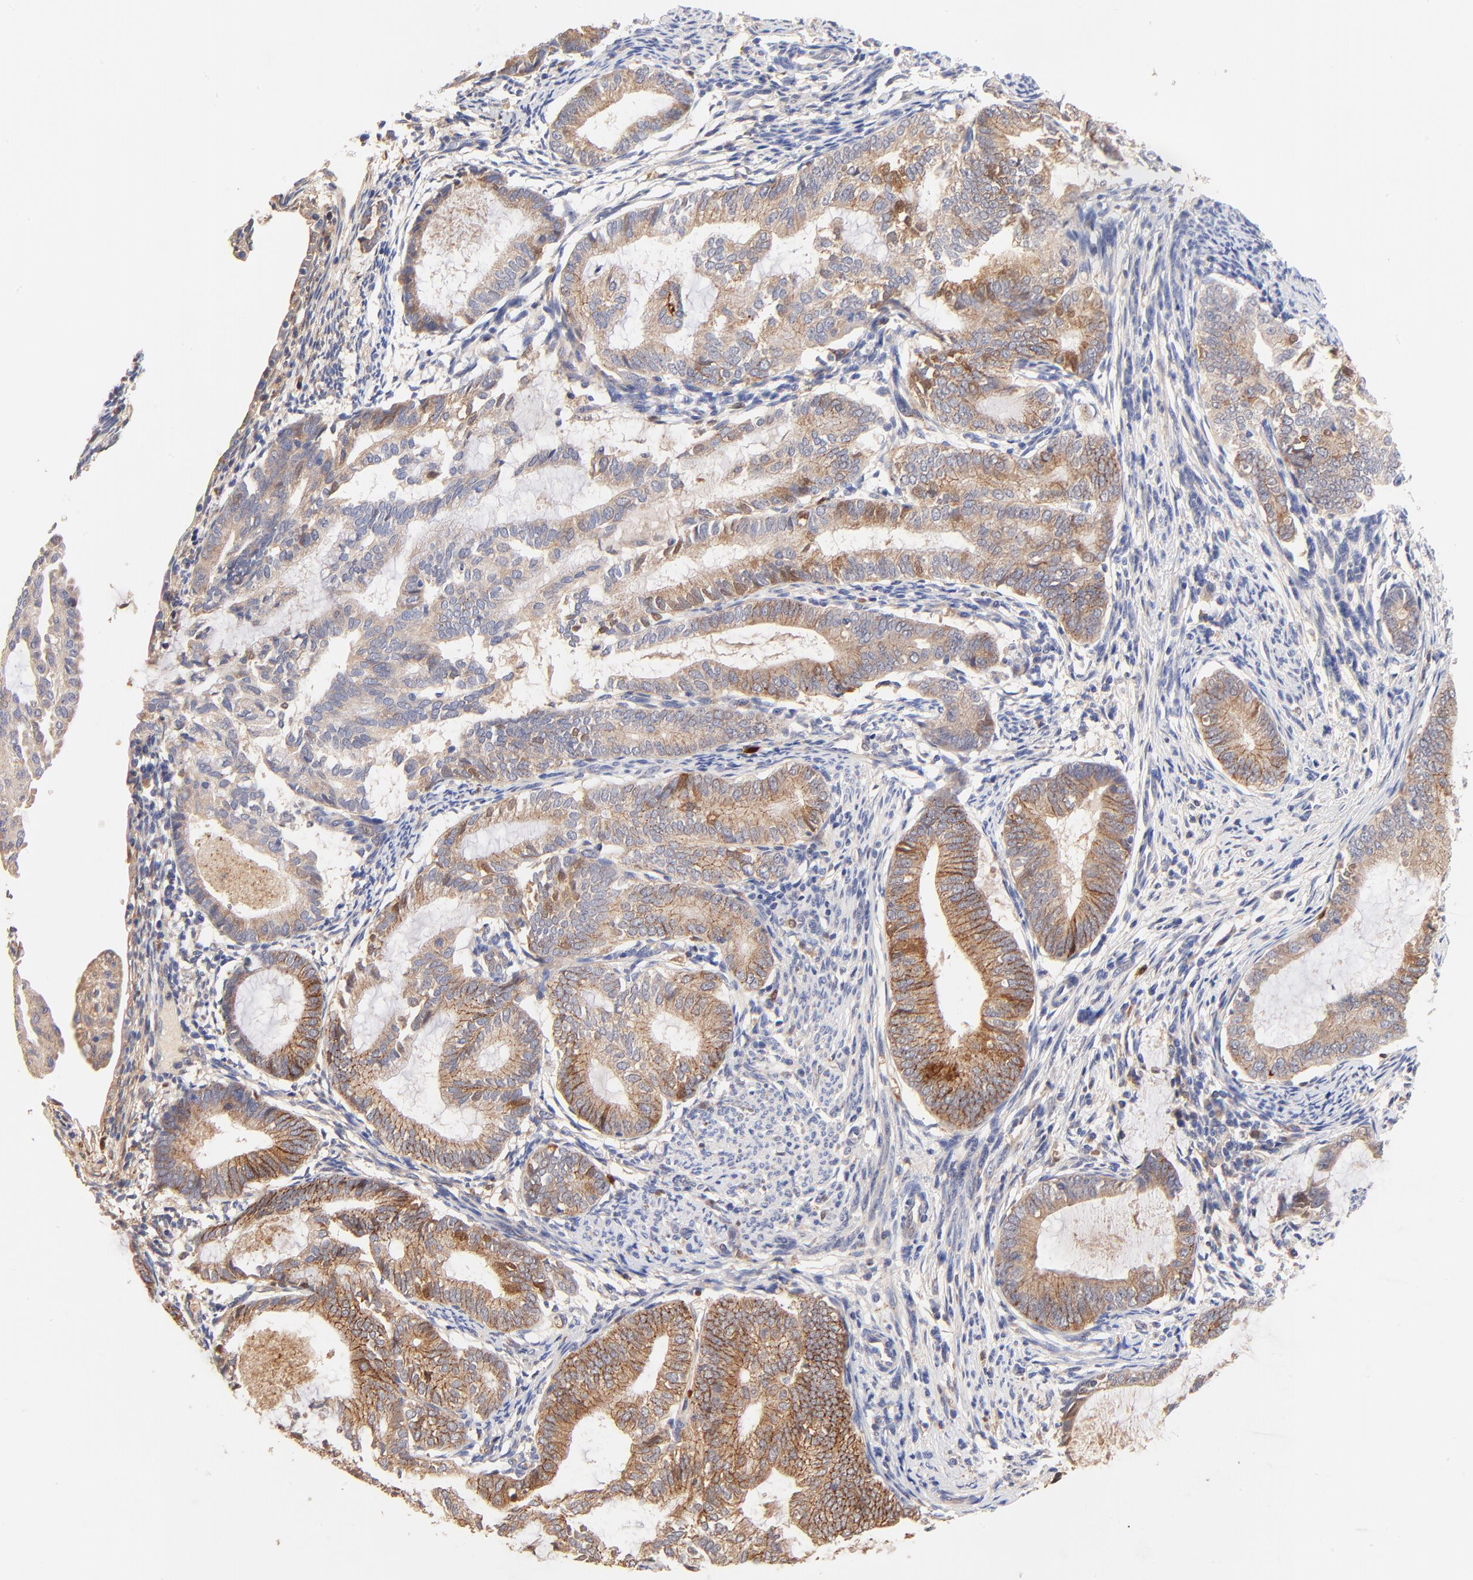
{"staining": {"intensity": "moderate", "quantity": ">75%", "location": "cytoplasmic/membranous"}, "tissue": "endometrial cancer", "cell_type": "Tumor cells", "image_type": "cancer", "snomed": [{"axis": "morphology", "description": "Adenocarcinoma, NOS"}, {"axis": "topography", "description": "Endometrium"}], "caption": "Adenocarcinoma (endometrial) stained with a brown dye reveals moderate cytoplasmic/membranous positive staining in about >75% of tumor cells.", "gene": "PTK7", "patient": {"sex": "female", "age": 63}}